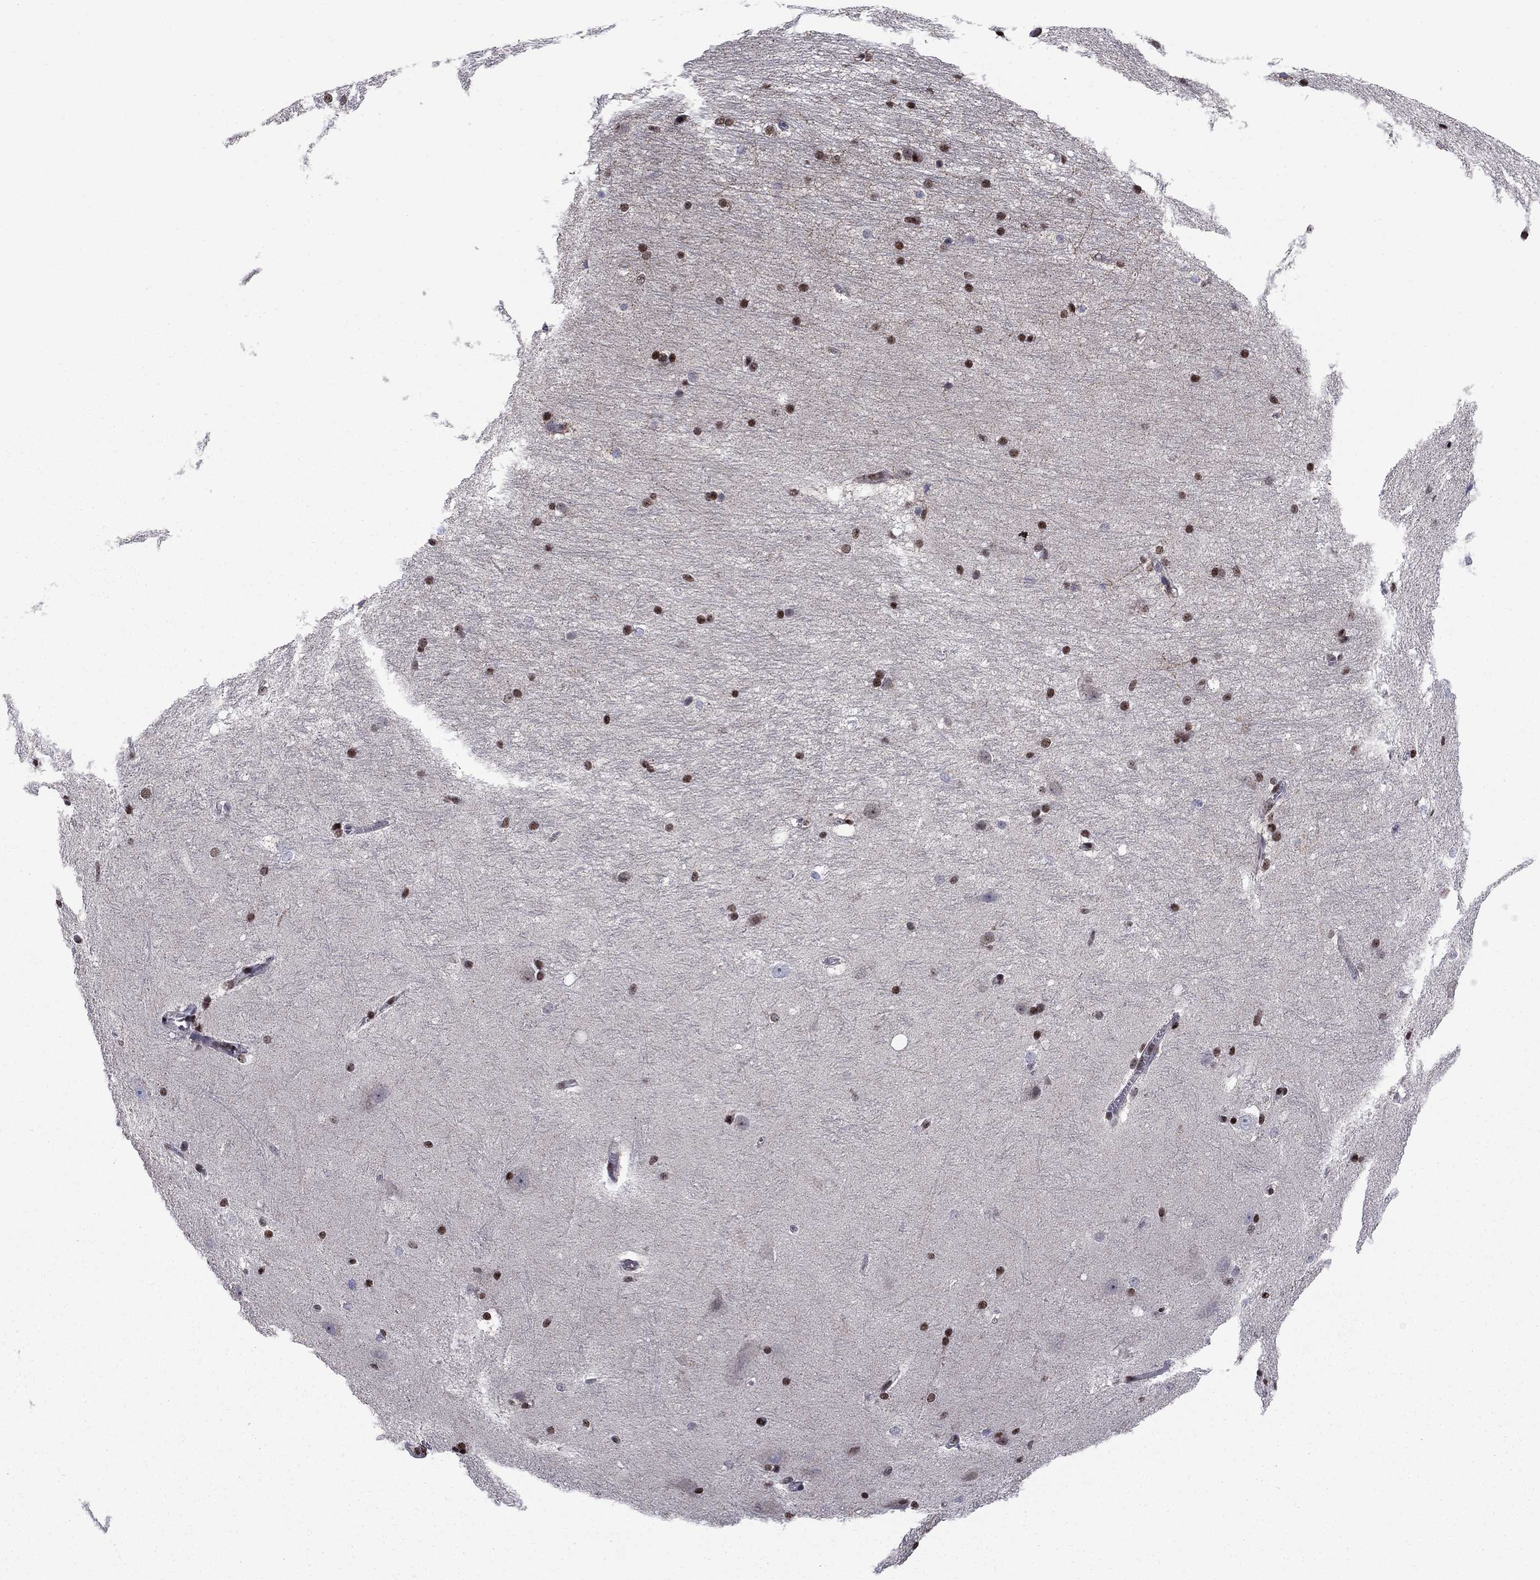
{"staining": {"intensity": "moderate", "quantity": "25%-75%", "location": "cytoplasmic/membranous,nuclear"}, "tissue": "hippocampus", "cell_type": "Glial cells", "image_type": "normal", "snomed": [{"axis": "morphology", "description": "Normal tissue, NOS"}, {"axis": "topography", "description": "Cerebral cortex"}, {"axis": "topography", "description": "Hippocampus"}], "caption": "Brown immunohistochemical staining in unremarkable hippocampus displays moderate cytoplasmic/membranous,nuclear staining in about 25%-75% of glial cells. (DAB = brown stain, brightfield microscopy at high magnification).", "gene": "N4BP2", "patient": {"sex": "female", "age": 19}}